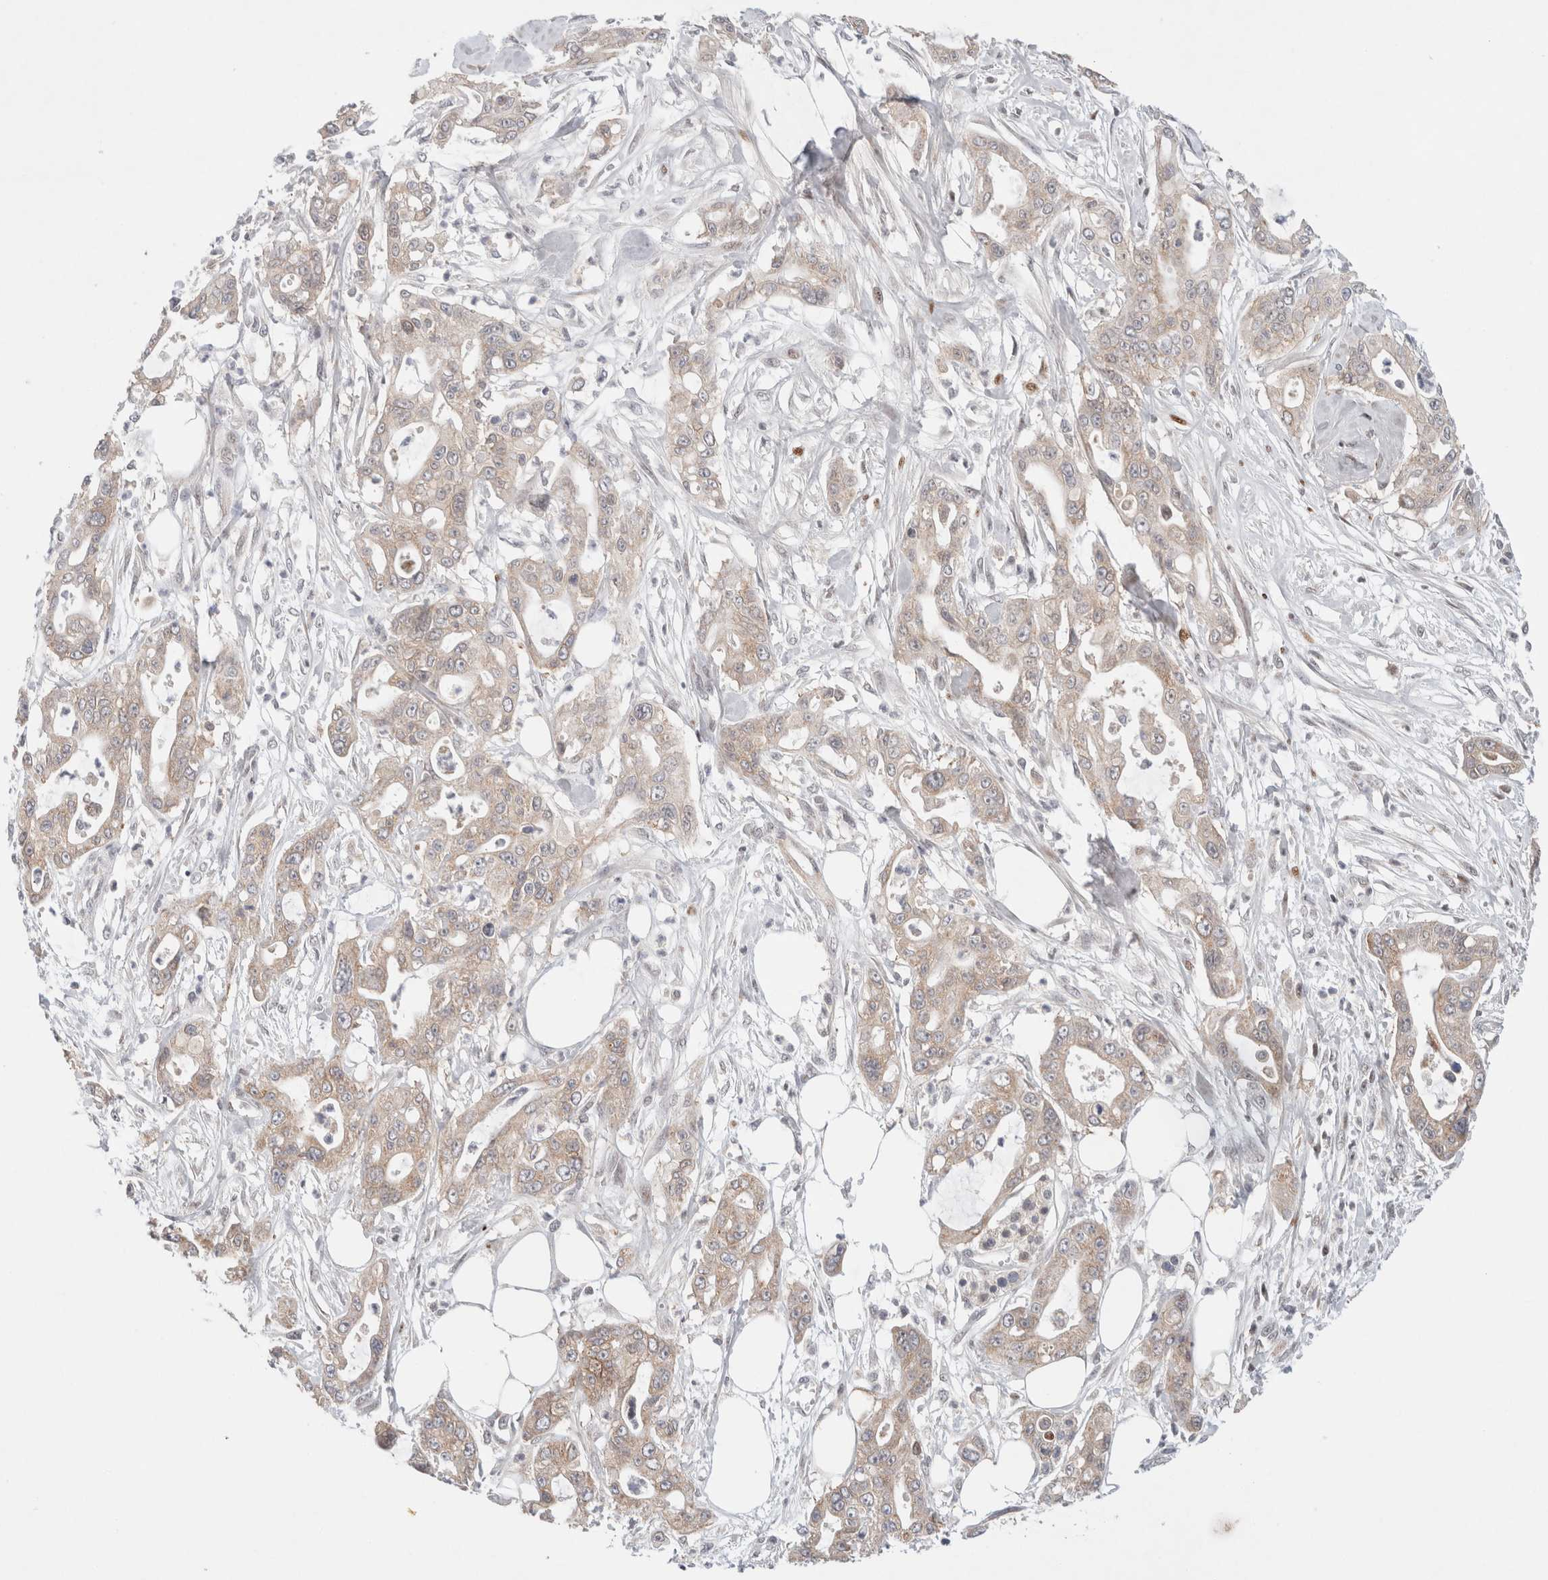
{"staining": {"intensity": "weak", "quantity": ">75%", "location": "cytoplasmic/membranous"}, "tissue": "pancreatic cancer", "cell_type": "Tumor cells", "image_type": "cancer", "snomed": [{"axis": "morphology", "description": "Adenocarcinoma, NOS"}, {"axis": "topography", "description": "Pancreas"}], "caption": "Weak cytoplasmic/membranous staining for a protein is present in approximately >75% of tumor cells of pancreatic adenocarcinoma using IHC.", "gene": "ERI3", "patient": {"sex": "male", "age": 68}}